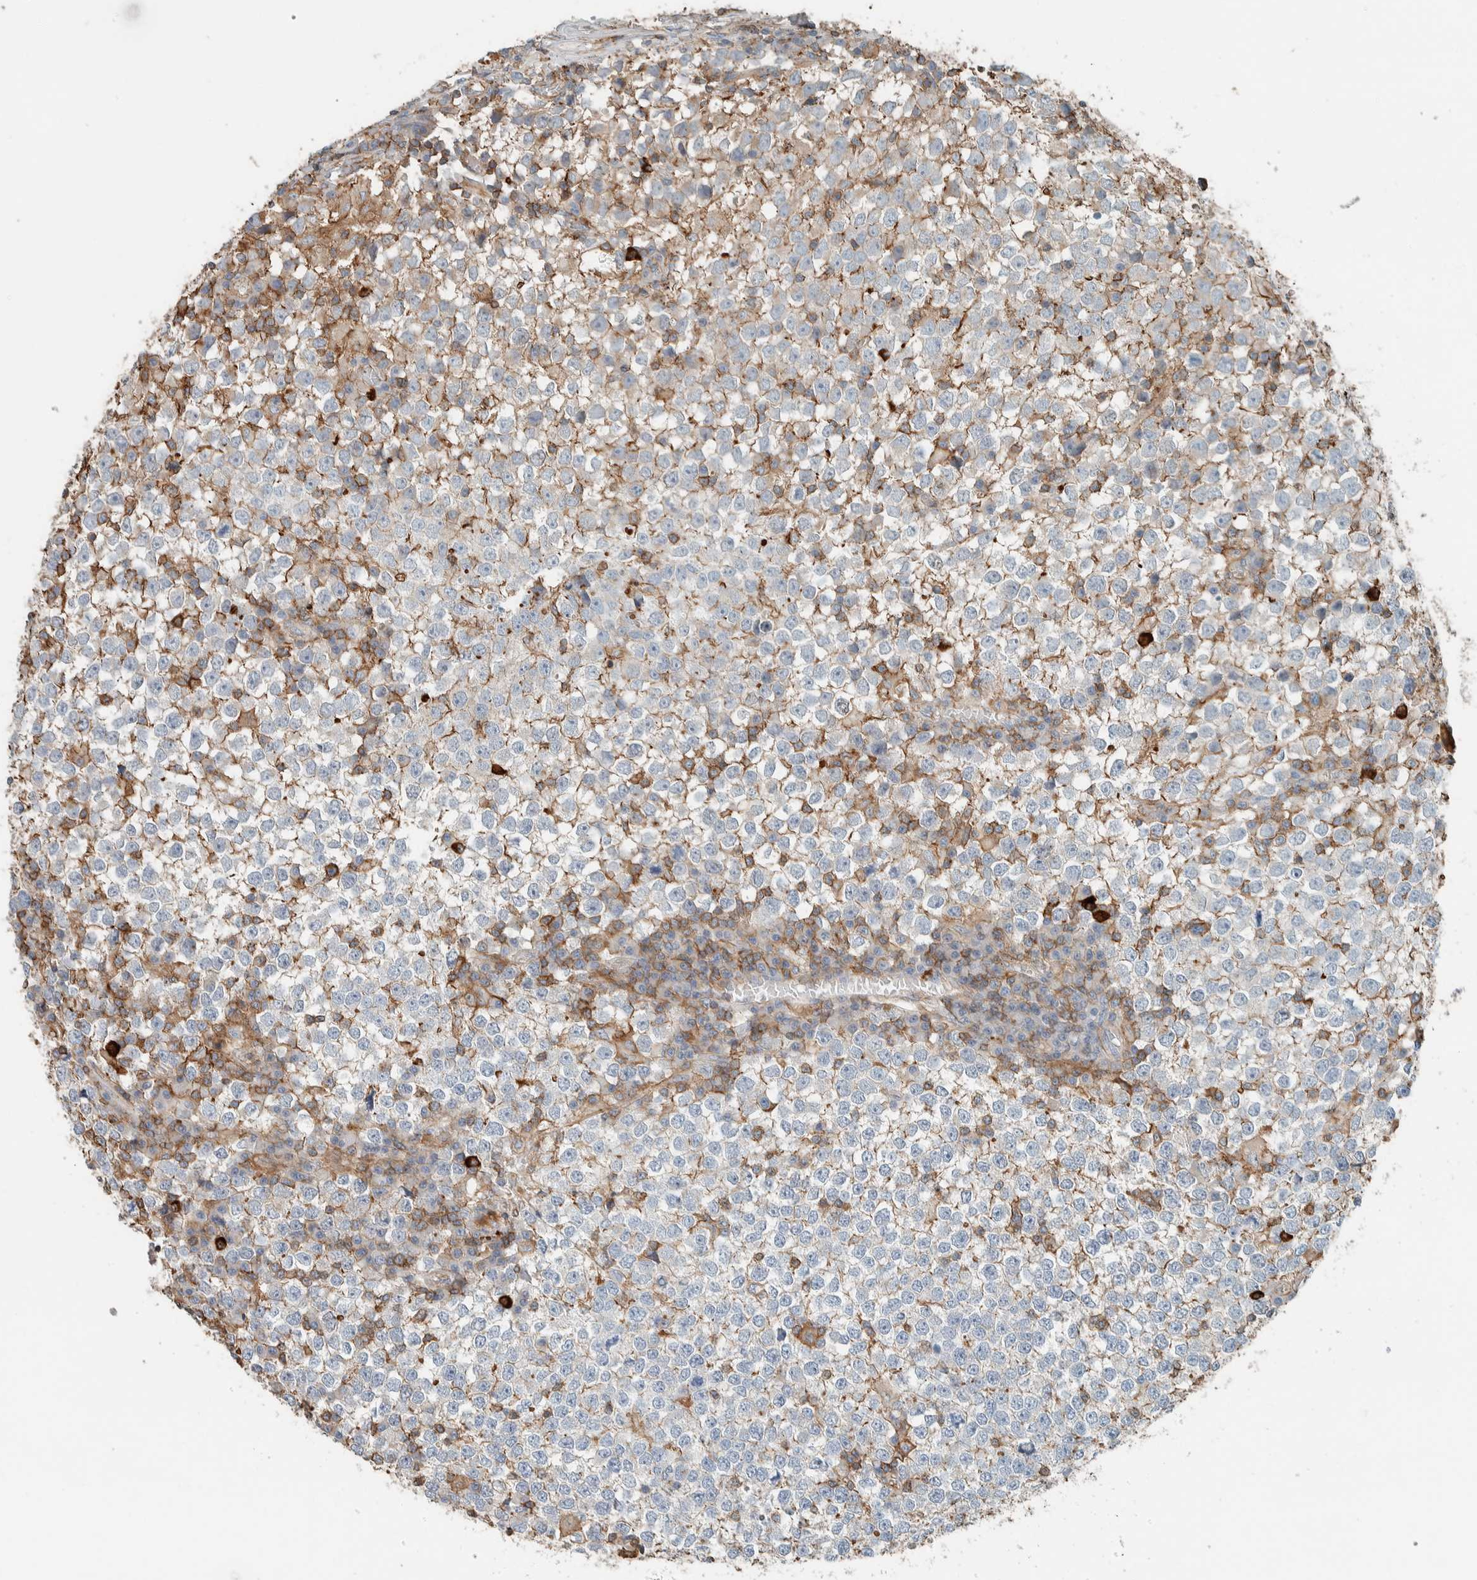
{"staining": {"intensity": "moderate", "quantity": "<25%", "location": "cytoplasmic/membranous"}, "tissue": "testis cancer", "cell_type": "Tumor cells", "image_type": "cancer", "snomed": [{"axis": "morphology", "description": "Seminoma, NOS"}, {"axis": "topography", "description": "Testis"}], "caption": "Testis cancer (seminoma) stained with DAB immunohistochemistry (IHC) reveals low levels of moderate cytoplasmic/membranous staining in approximately <25% of tumor cells.", "gene": "CTBP2", "patient": {"sex": "male", "age": 65}}